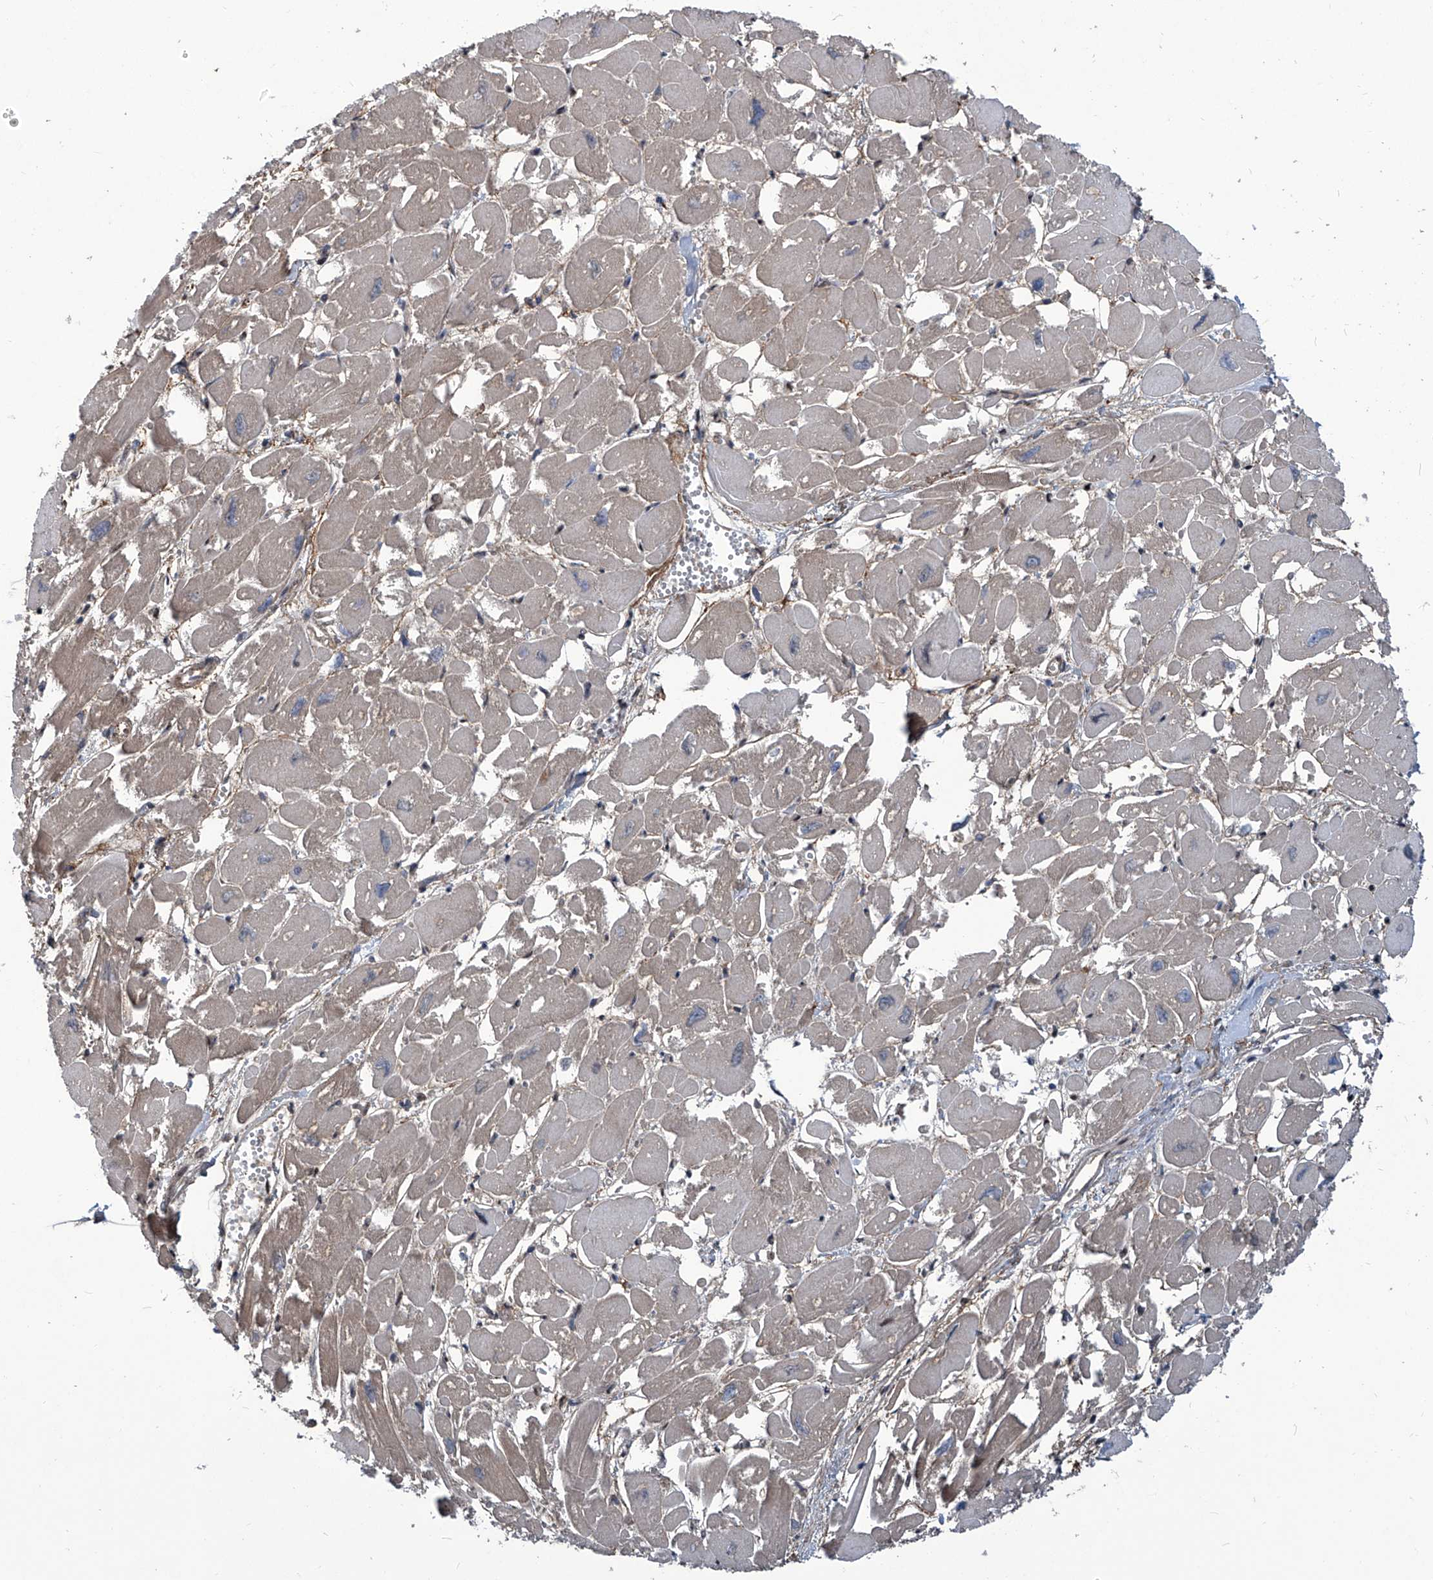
{"staining": {"intensity": "moderate", "quantity": "25%-75%", "location": "cytoplasmic/membranous,nuclear"}, "tissue": "heart muscle", "cell_type": "Cardiomyocytes", "image_type": "normal", "snomed": [{"axis": "morphology", "description": "Normal tissue, NOS"}, {"axis": "topography", "description": "Heart"}], "caption": "Unremarkable heart muscle exhibits moderate cytoplasmic/membranous,nuclear expression in approximately 25%-75% of cardiomyocytes, visualized by immunohistochemistry. (Brightfield microscopy of DAB IHC at high magnification).", "gene": "PSMB1", "patient": {"sex": "male", "age": 54}}